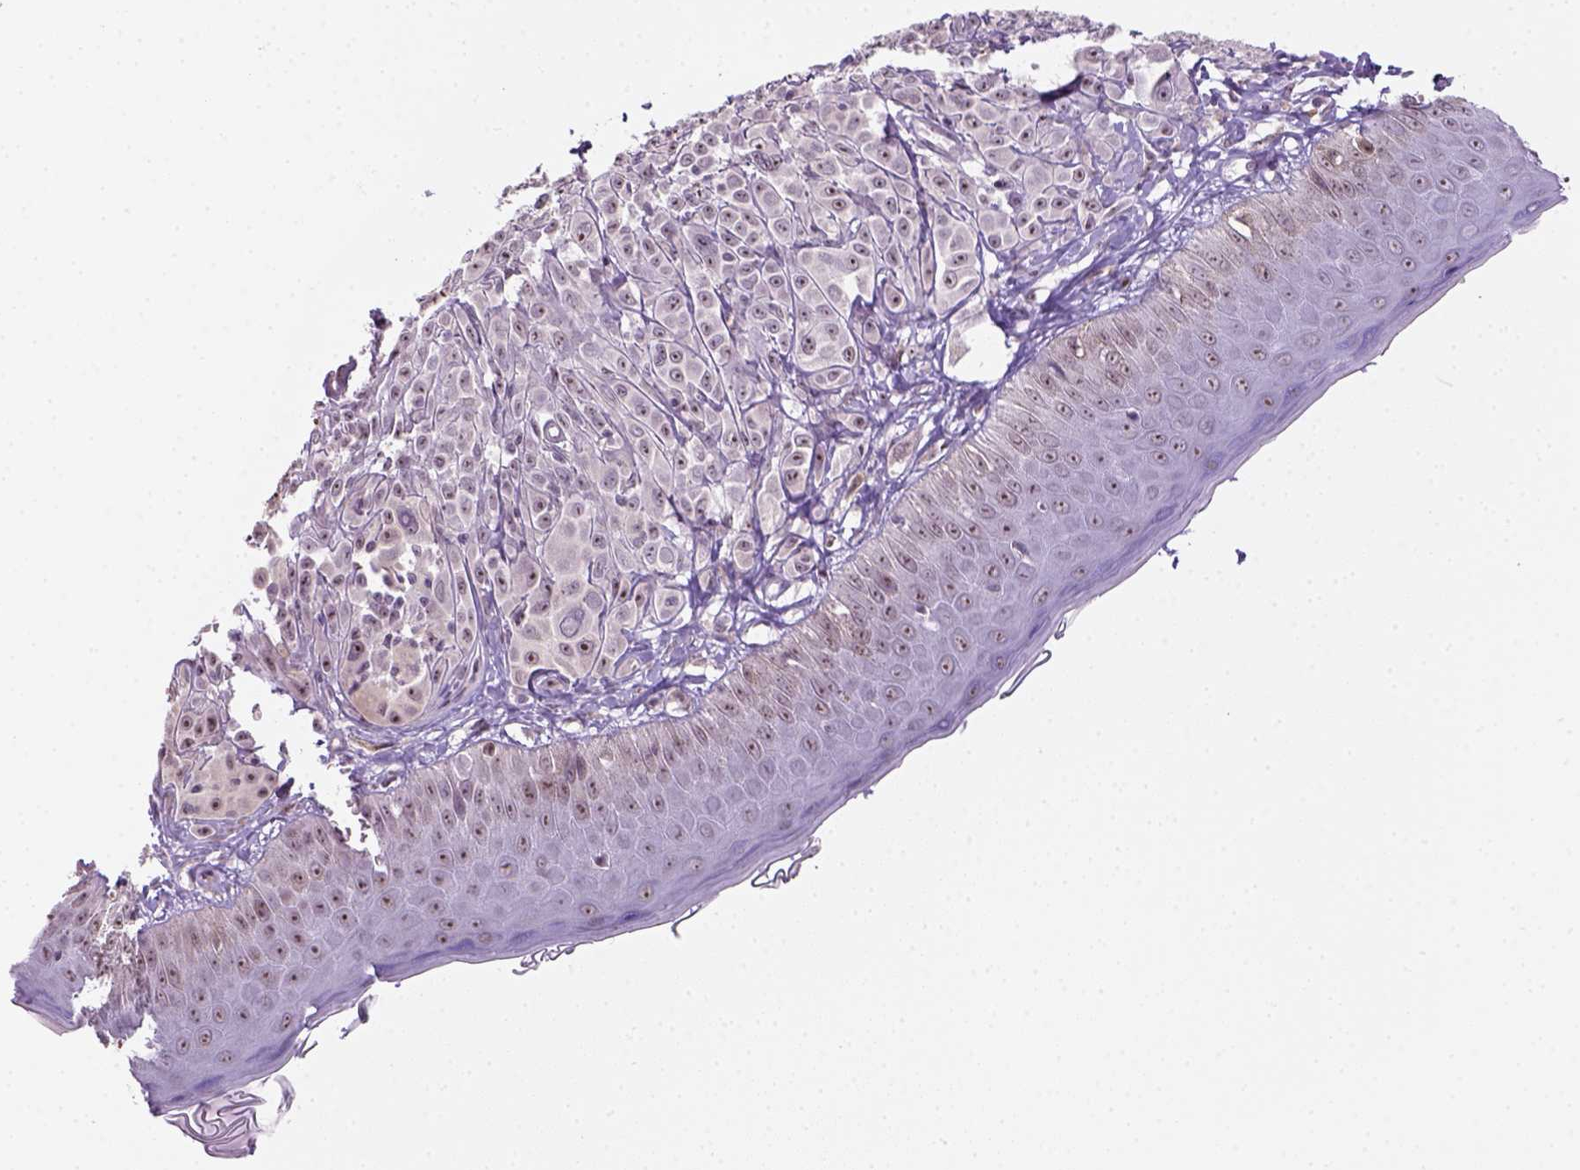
{"staining": {"intensity": "strong", "quantity": ">75%", "location": "nuclear"}, "tissue": "melanoma", "cell_type": "Tumor cells", "image_type": "cancer", "snomed": [{"axis": "morphology", "description": "Malignant melanoma, NOS"}, {"axis": "topography", "description": "Skin"}], "caption": "Immunohistochemical staining of malignant melanoma shows high levels of strong nuclear expression in about >75% of tumor cells.", "gene": "DDX50", "patient": {"sex": "male", "age": 67}}